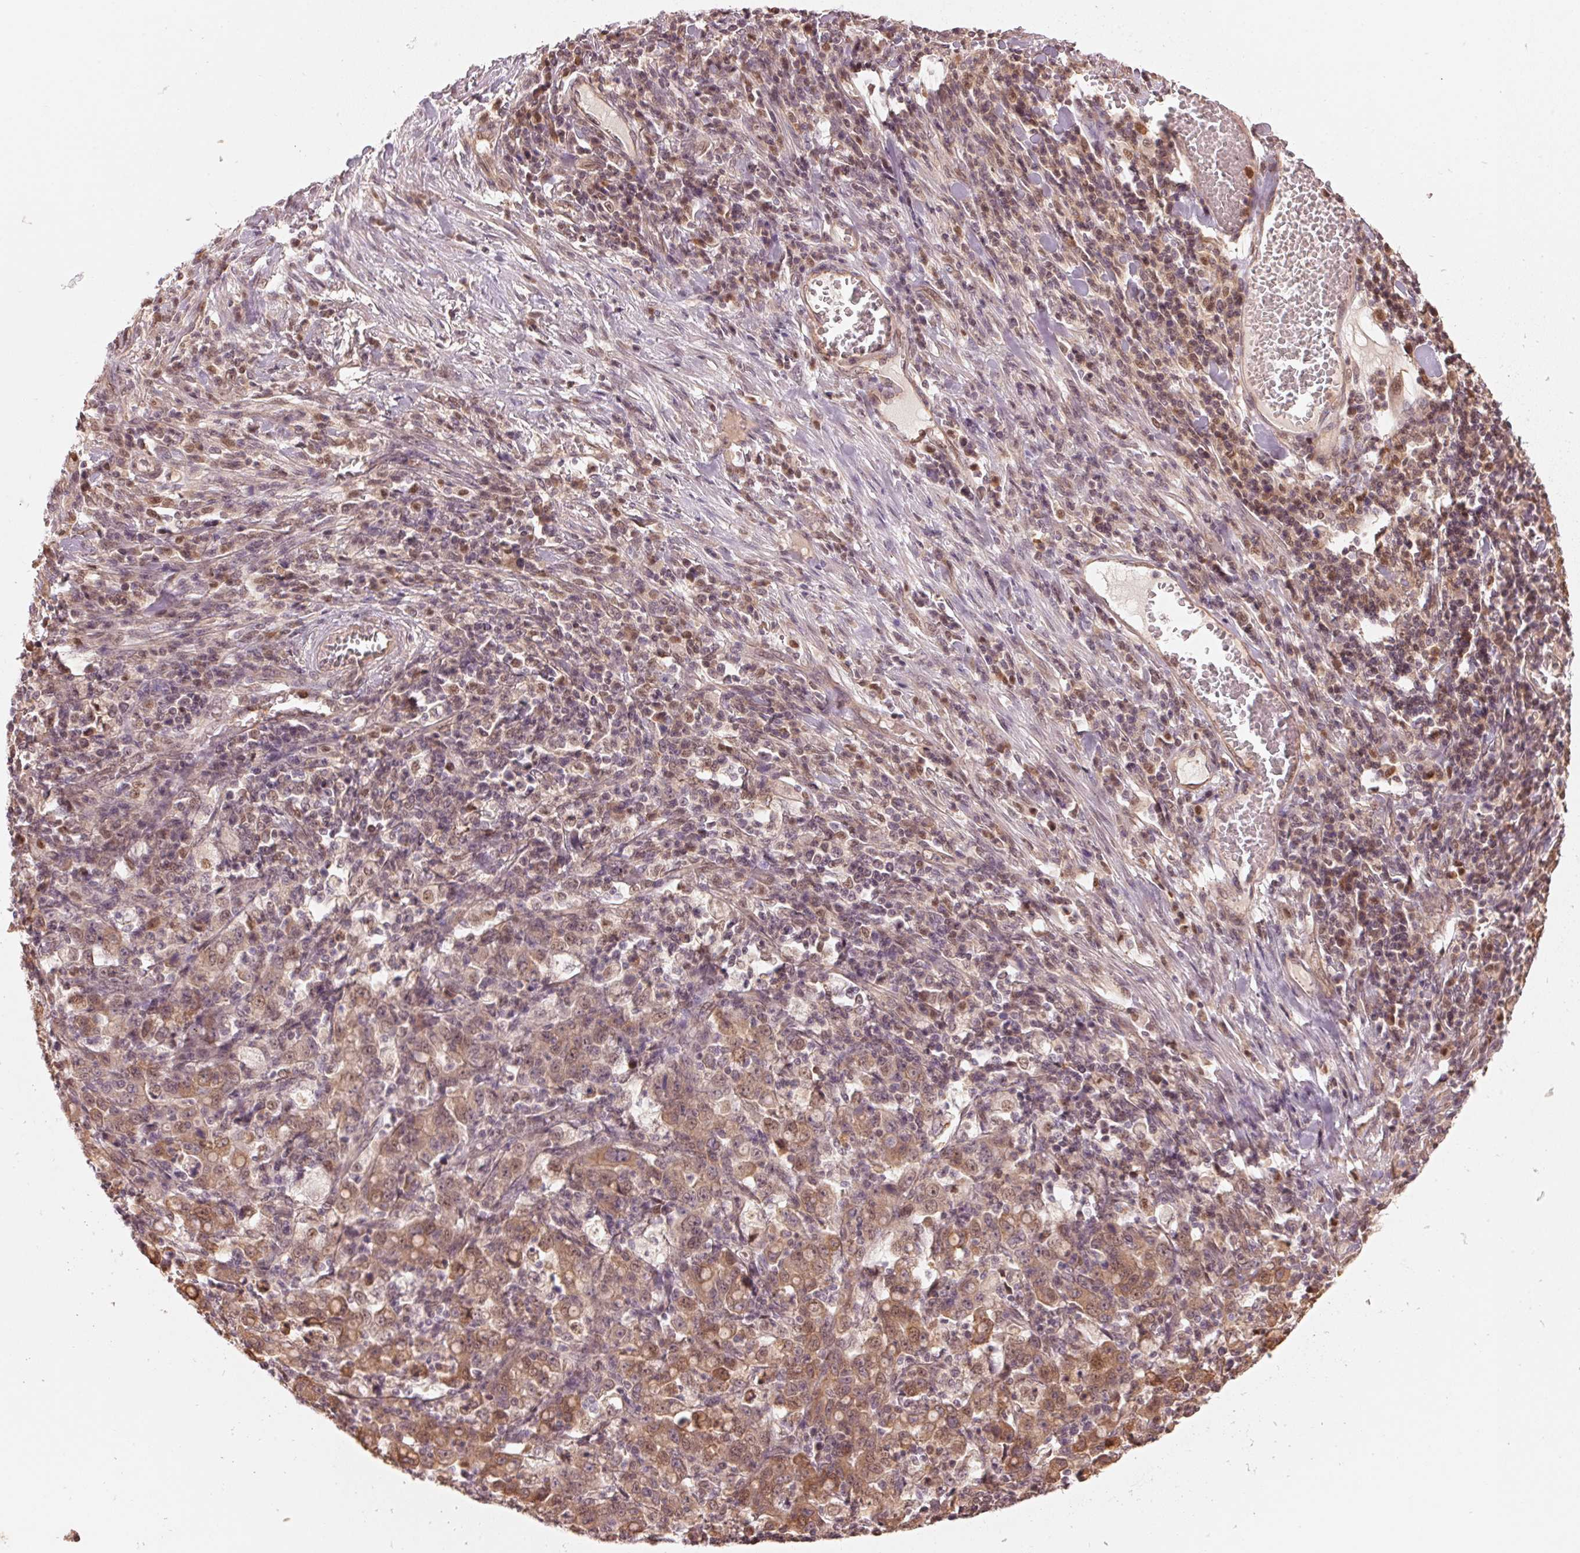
{"staining": {"intensity": "weak", "quantity": ">75%", "location": "cytoplasmic/membranous,nuclear"}, "tissue": "stomach cancer", "cell_type": "Tumor cells", "image_type": "cancer", "snomed": [{"axis": "morphology", "description": "Adenocarcinoma, NOS"}, {"axis": "topography", "description": "Stomach, upper"}], "caption": "IHC (DAB (3,3'-diaminobenzidine)) staining of adenocarcinoma (stomach) shows weak cytoplasmic/membranous and nuclear protein expression in about >75% of tumor cells. (DAB (3,3'-diaminobenzidine) = brown stain, brightfield microscopy at high magnification).", "gene": "PRKN", "patient": {"sex": "male", "age": 69}}